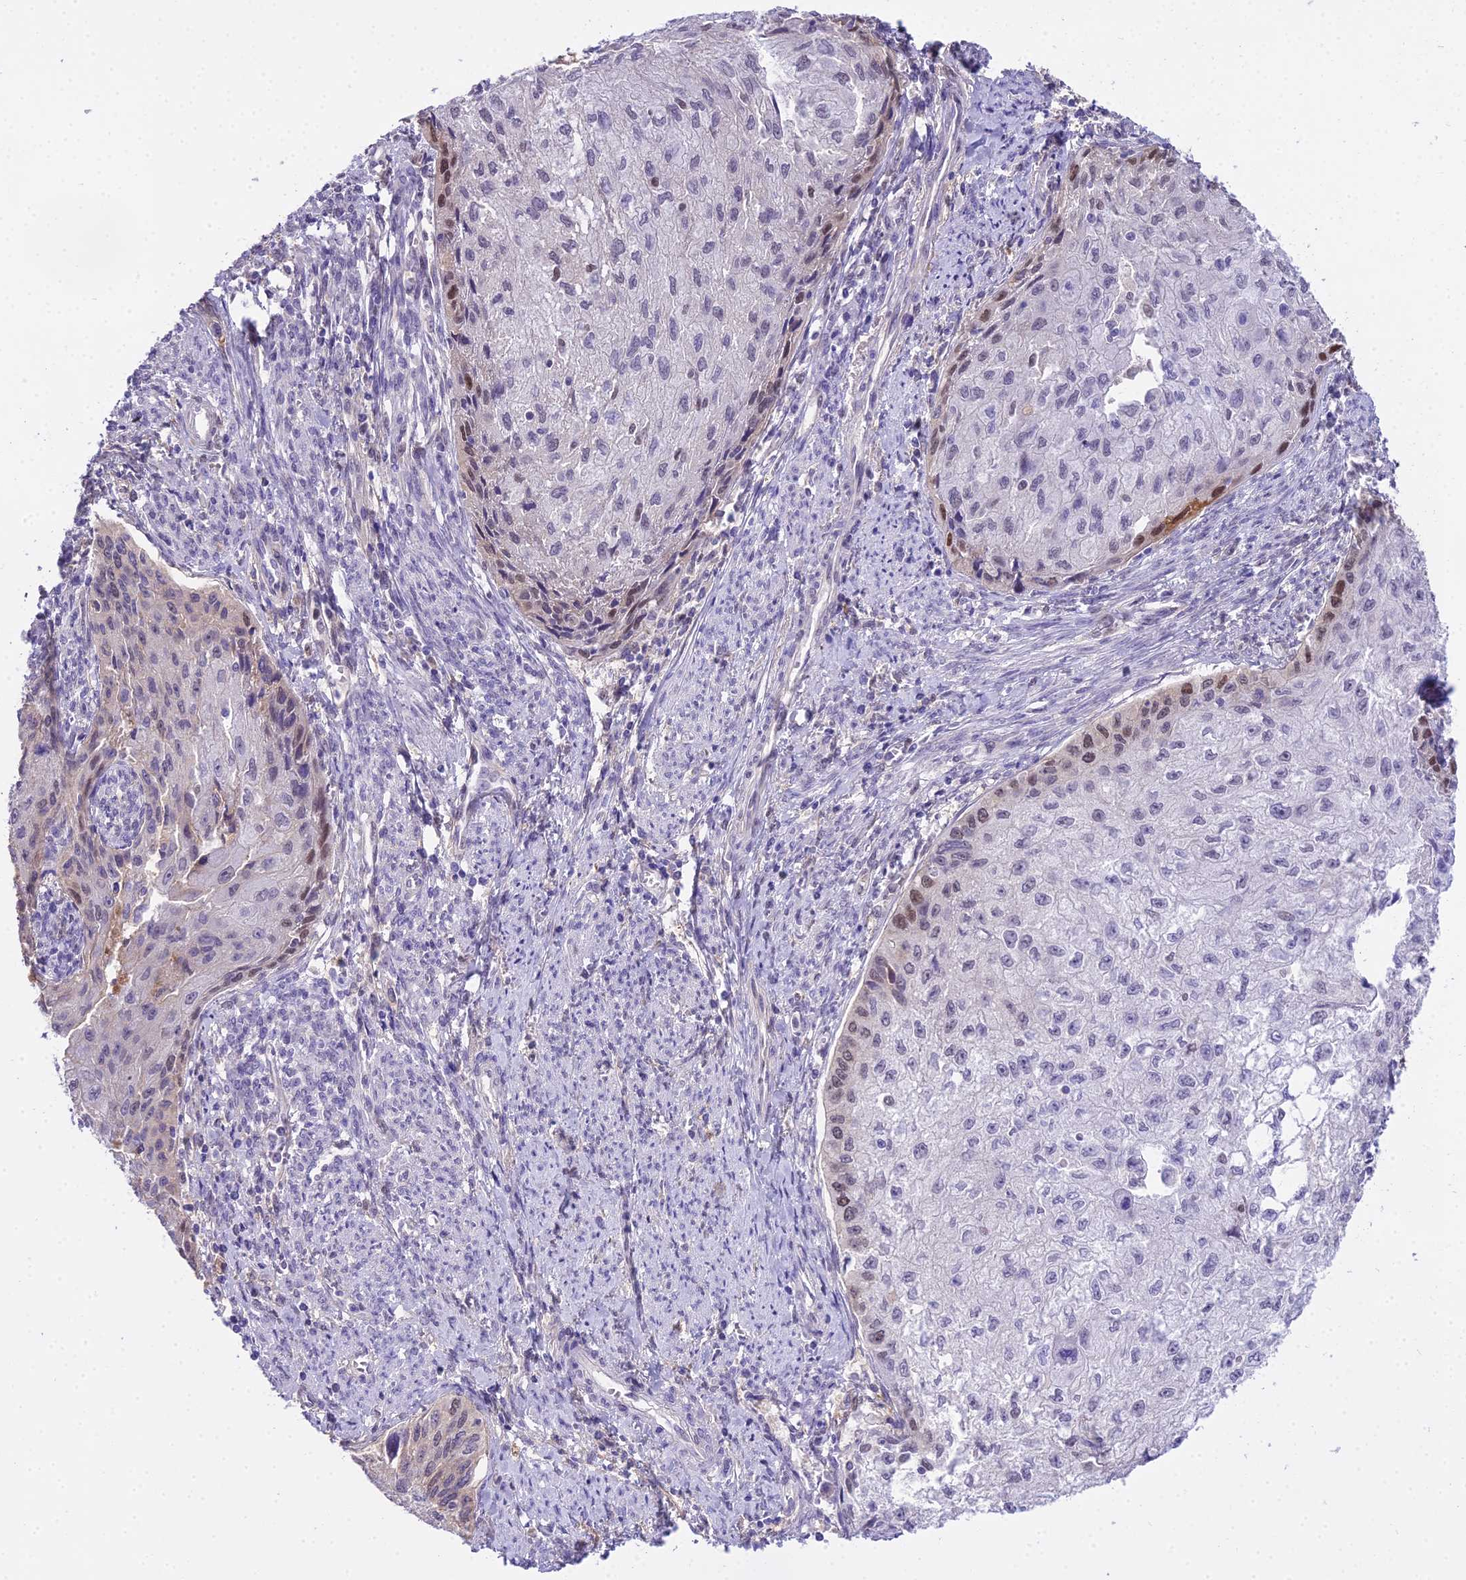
{"staining": {"intensity": "moderate", "quantity": "25%-75%", "location": "nuclear"}, "tissue": "cervical cancer", "cell_type": "Tumor cells", "image_type": "cancer", "snomed": [{"axis": "morphology", "description": "Squamous cell carcinoma, NOS"}, {"axis": "topography", "description": "Cervix"}], "caption": "Brown immunohistochemical staining in squamous cell carcinoma (cervical) demonstrates moderate nuclear expression in about 25%-75% of tumor cells.", "gene": "MAT2A", "patient": {"sex": "female", "age": 67}}